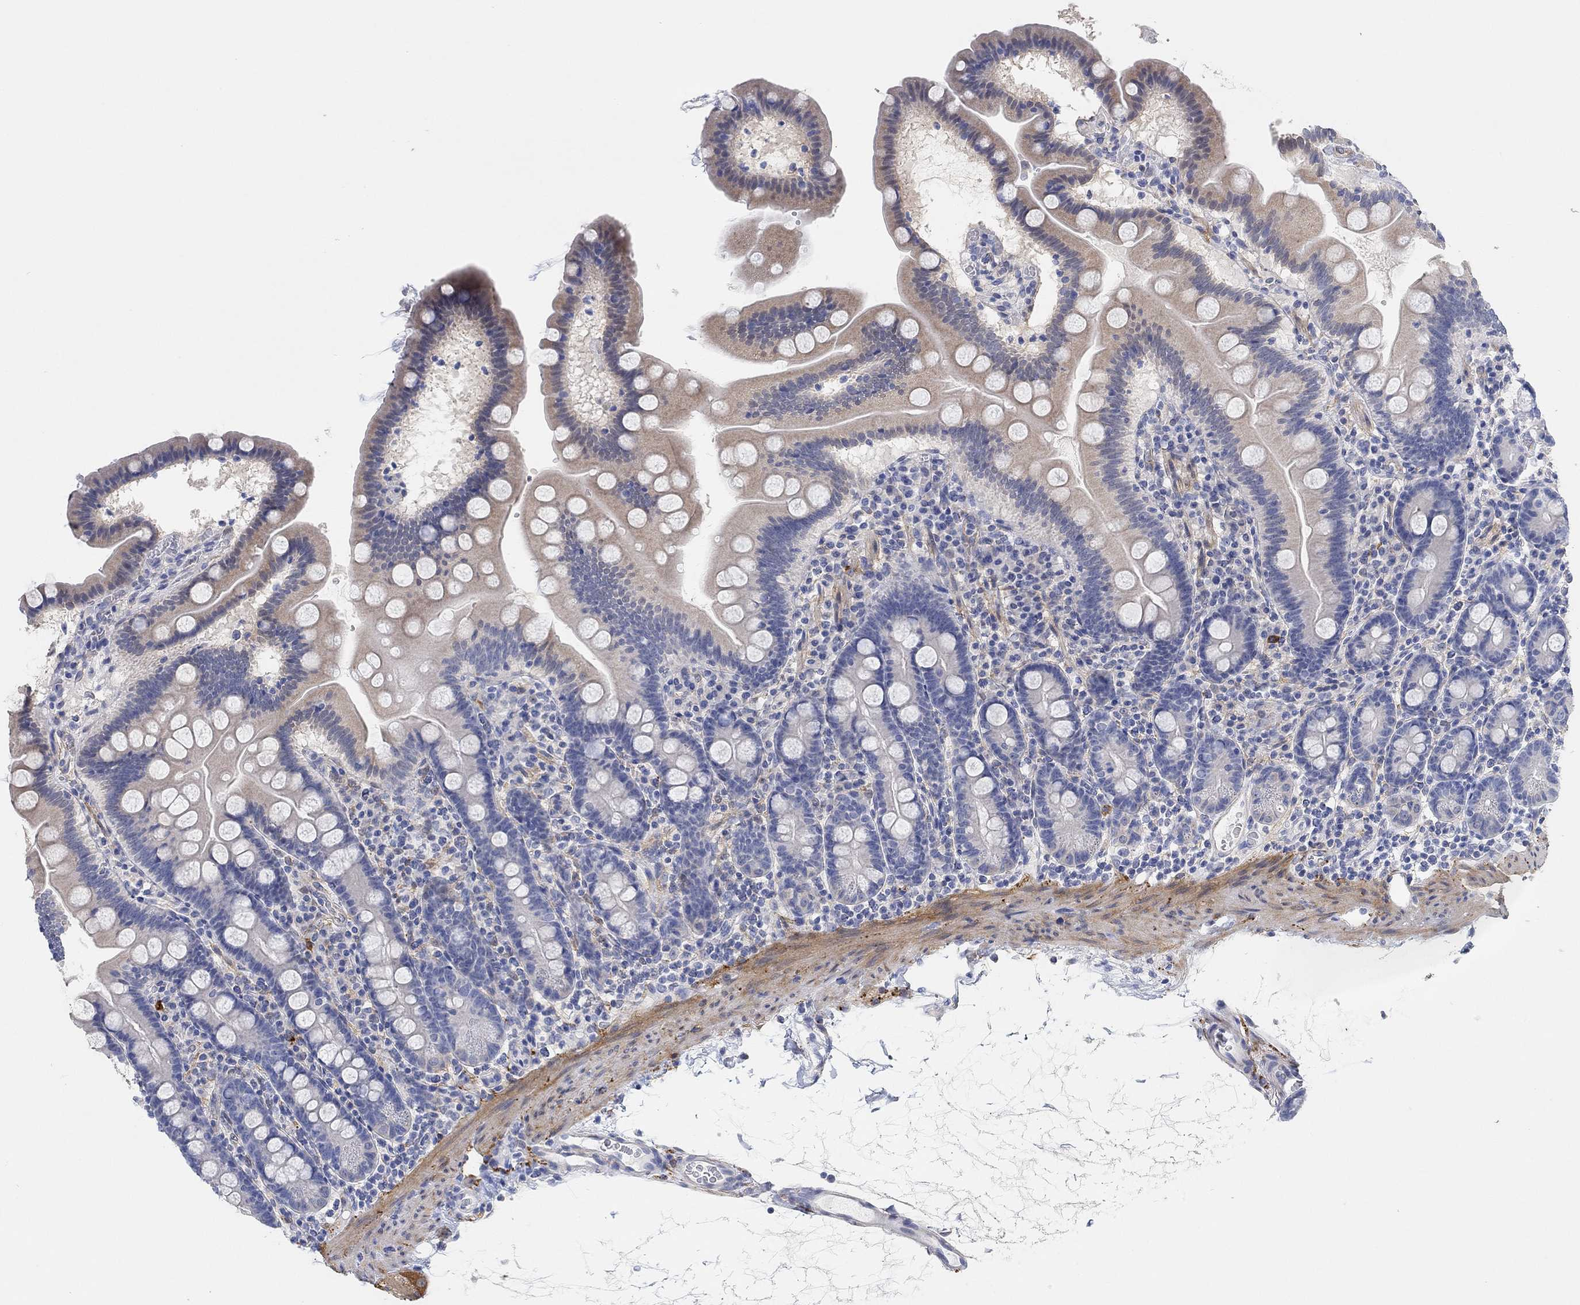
{"staining": {"intensity": "negative", "quantity": "none", "location": "none"}, "tissue": "duodenum", "cell_type": "Glandular cells", "image_type": "normal", "snomed": [{"axis": "morphology", "description": "Normal tissue, NOS"}, {"axis": "topography", "description": "Duodenum"}], "caption": "Immunohistochemistry (IHC) of unremarkable duodenum displays no staining in glandular cells. (DAB (3,3'-diaminobenzidine) immunohistochemistry, high magnification).", "gene": "VAT1L", "patient": {"sex": "male", "age": 59}}